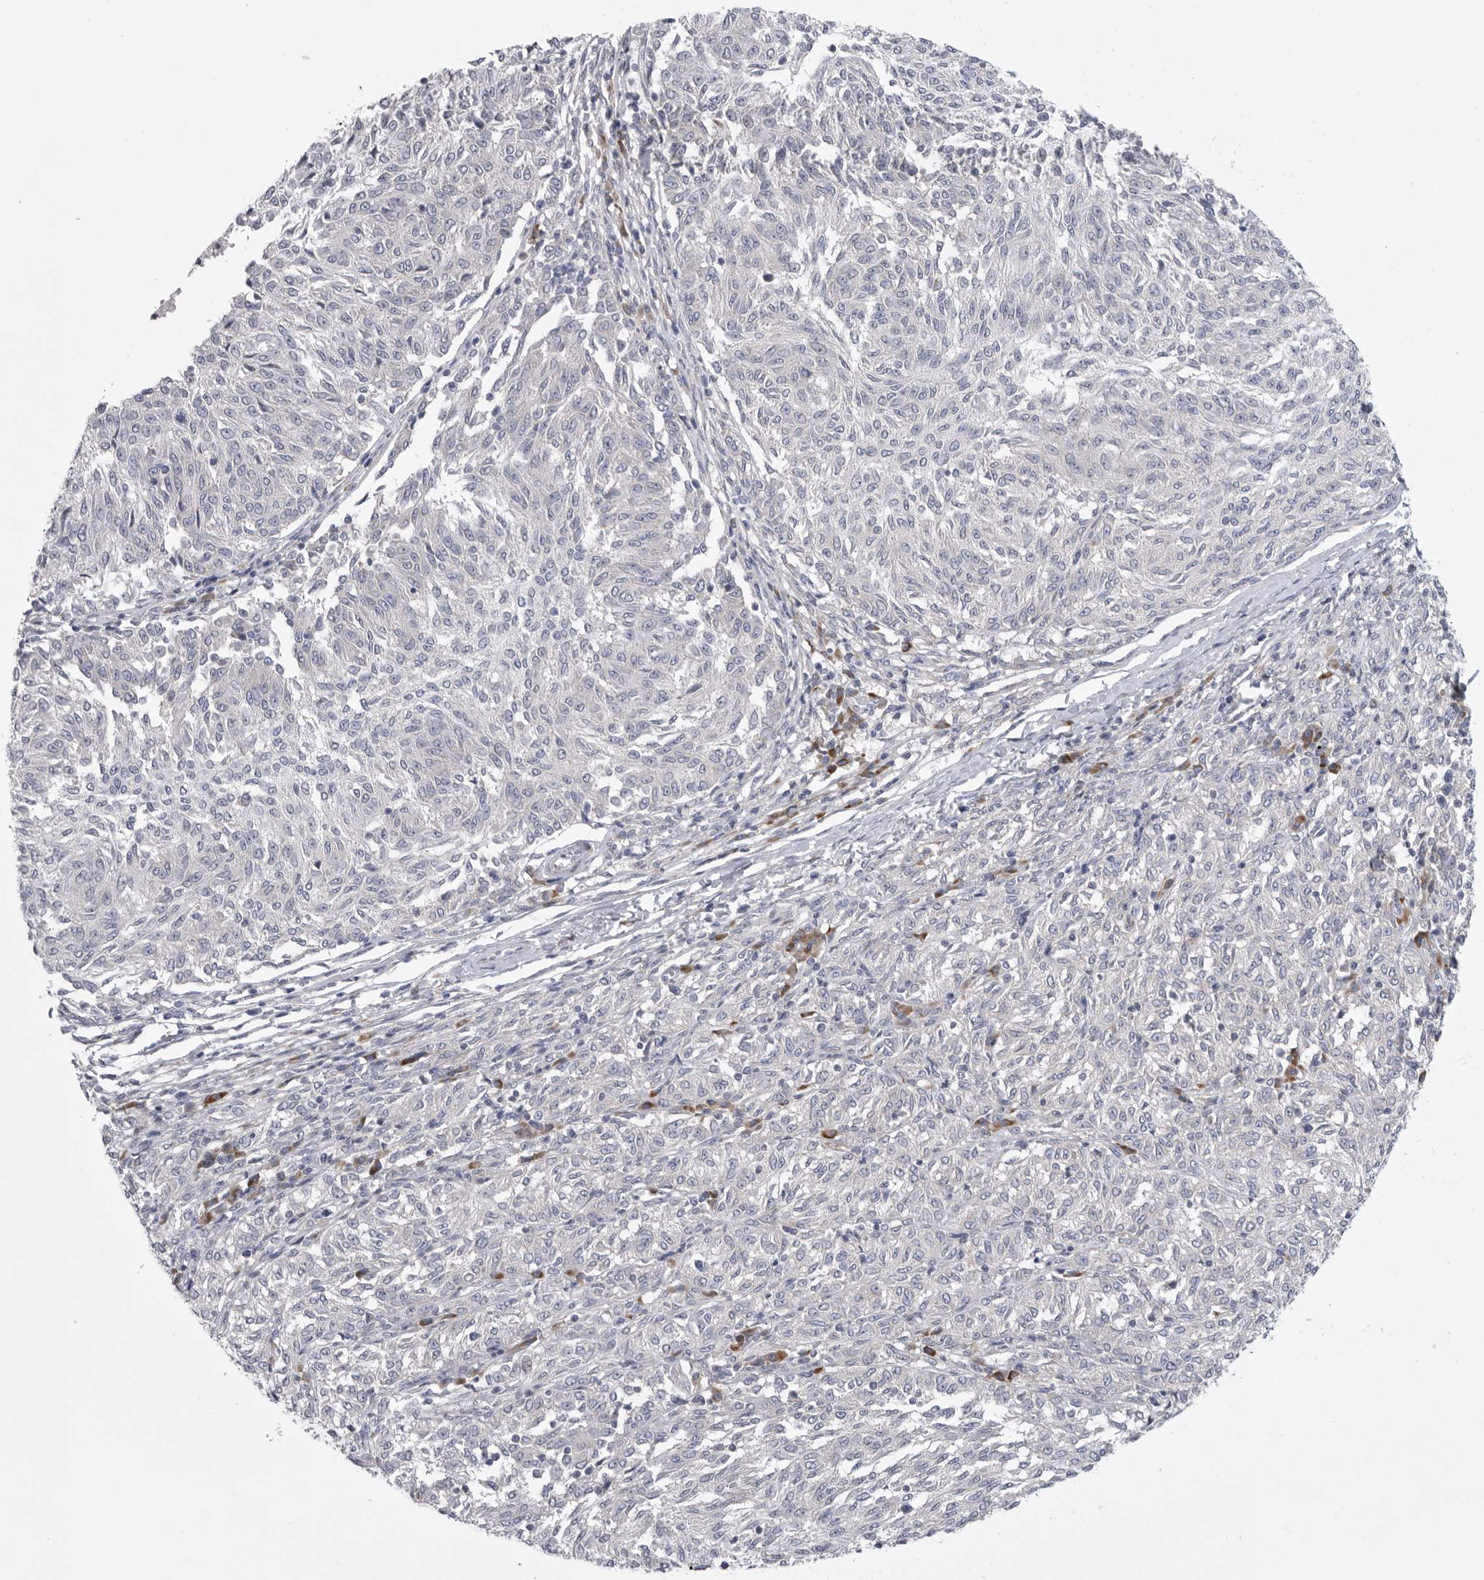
{"staining": {"intensity": "negative", "quantity": "none", "location": "none"}, "tissue": "melanoma", "cell_type": "Tumor cells", "image_type": "cancer", "snomed": [{"axis": "morphology", "description": "Malignant melanoma, NOS"}, {"axis": "topography", "description": "Skin"}], "caption": "This is an immunohistochemistry image of human malignant melanoma. There is no staining in tumor cells.", "gene": "USP24", "patient": {"sex": "female", "age": 72}}